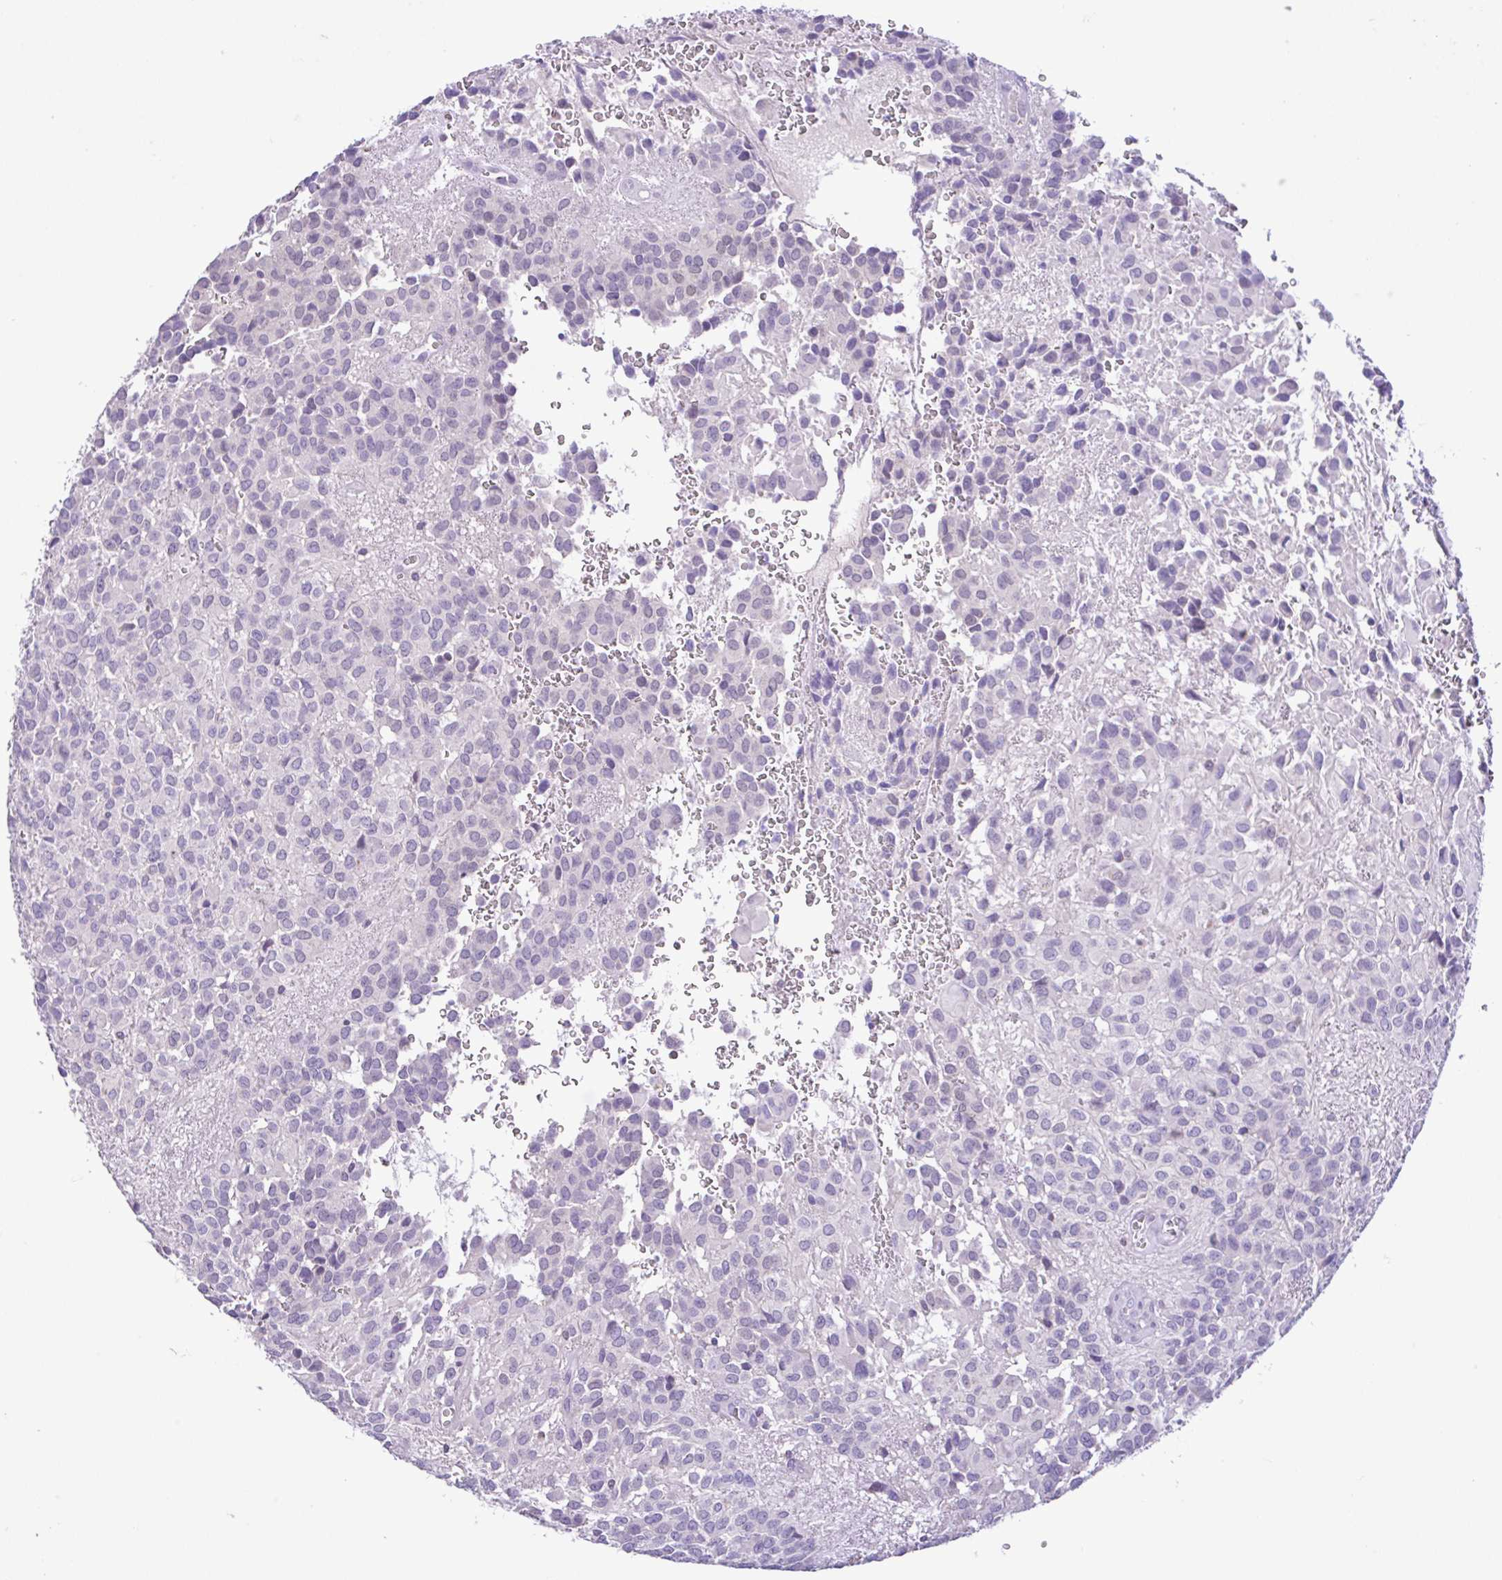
{"staining": {"intensity": "negative", "quantity": "none", "location": "none"}, "tissue": "glioma", "cell_type": "Tumor cells", "image_type": "cancer", "snomed": [{"axis": "morphology", "description": "Glioma, malignant, Low grade"}, {"axis": "topography", "description": "Brain"}], "caption": "Human glioma stained for a protein using immunohistochemistry shows no staining in tumor cells.", "gene": "ANO4", "patient": {"sex": "male", "age": 56}}